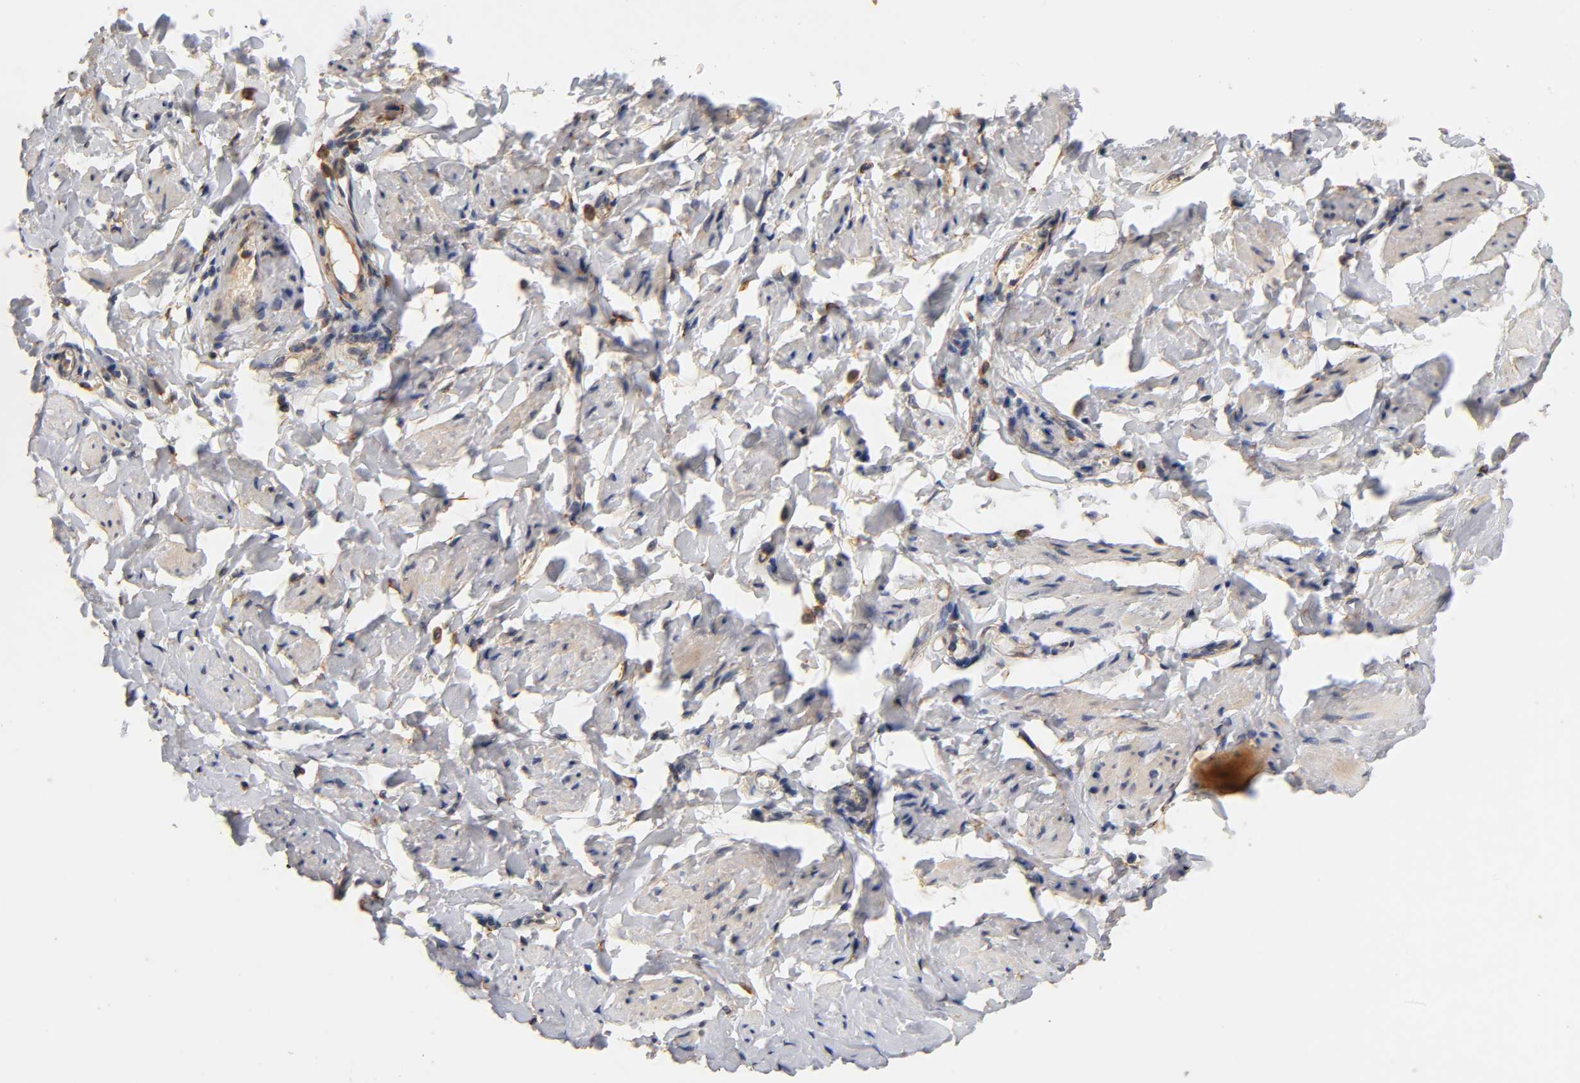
{"staining": {"intensity": "weak", "quantity": "<25%", "location": "cytoplasmic/membranous"}, "tissue": "vagina", "cell_type": "Squamous epithelial cells", "image_type": "normal", "snomed": [{"axis": "morphology", "description": "Normal tissue, NOS"}, {"axis": "topography", "description": "Vagina"}], "caption": "The image demonstrates no staining of squamous epithelial cells in normal vagina.", "gene": "SCAP", "patient": {"sex": "female", "age": 55}}